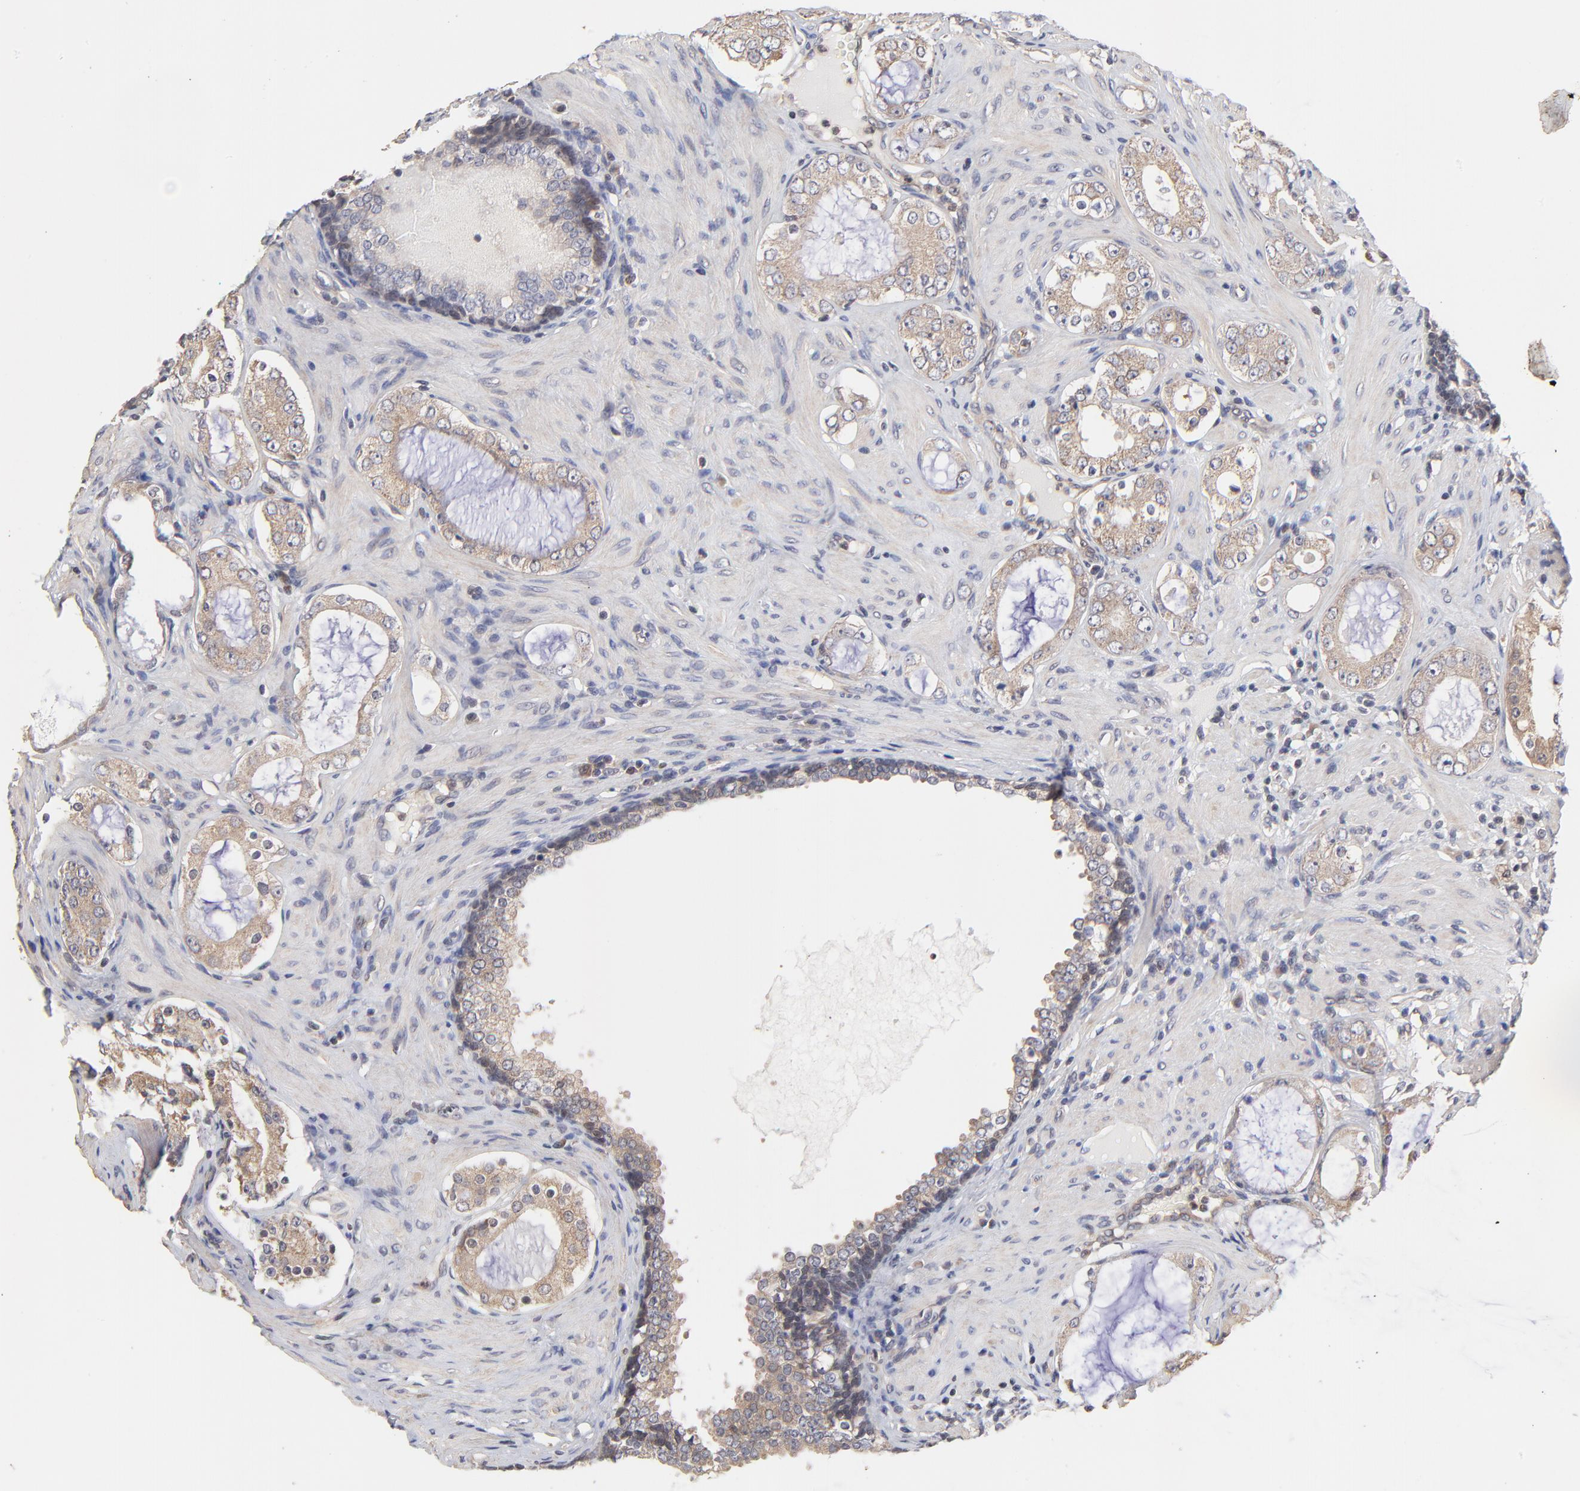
{"staining": {"intensity": "weak", "quantity": ">75%", "location": "cytoplasmic/membranous"}, "tissue": "prostate cancer", "cell_type": "Tumor cells", "image_type": "cancer", "snomed": [{"axis": "morphology", "description": "Adenocarcinoma, Medium grade"}, {"axis": "topography", "description": "Prostate"}], "caption": "Protein expression by IHC reveals weak cytoplasmic/membranous expression in about >75% of tumor cells in prostate medium-grade adenocarcinoma. The protein is shown in brown color, while the nuclei are stained blue.", "gene": "PCMT1", "patient": {"sex": "male", "age": 73}}